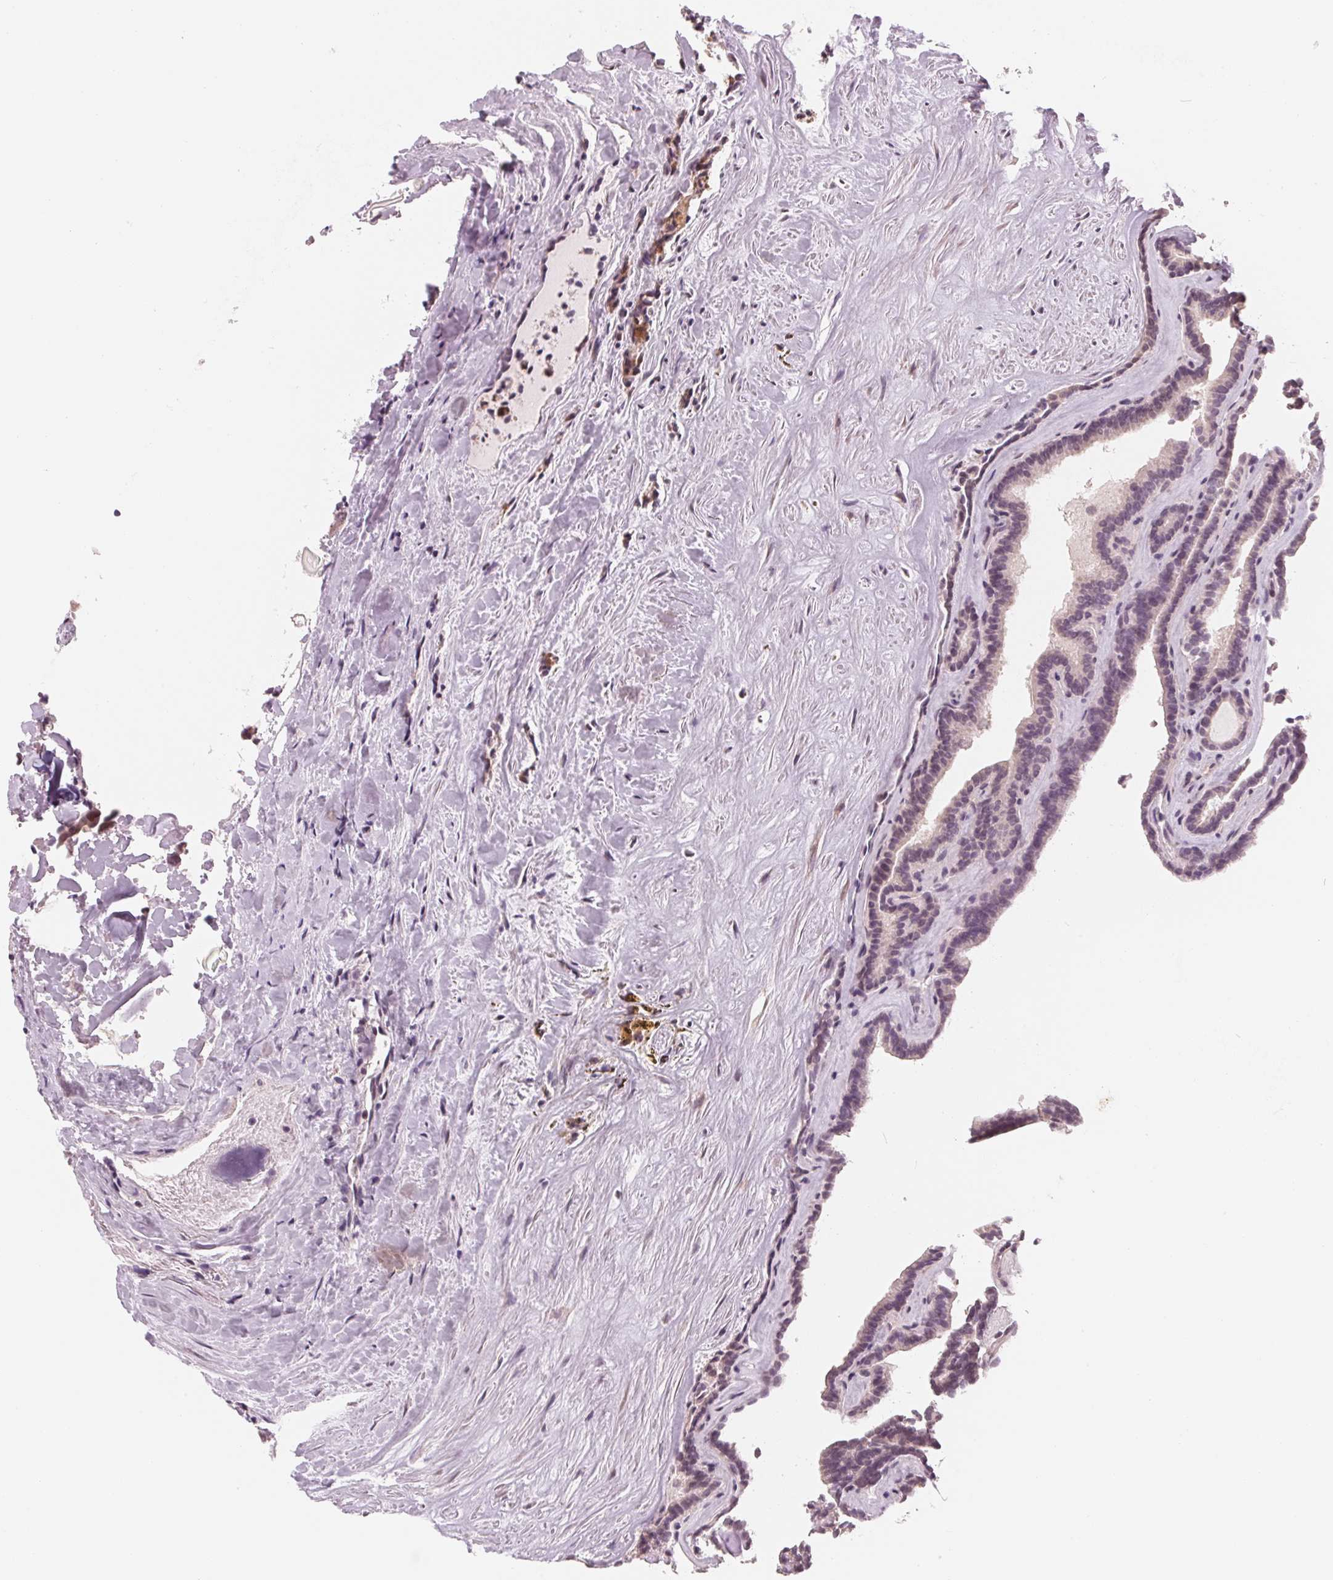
{"staining": {"intensity": "negative", "quantity": "none", "location": "none"}, "tissue": "thyroid cancer", "cell_type": "Tumor cells", "image_type": "cancer", "snomed": [{"axis": "morphology", "description": "Papillary adenocarcinoma, NOS"}, {"axis": "topography", "description": "Thyroid gland"}], "caption": "Photomicrograph shows no significant protein positivity in tumor cells of papillary adenocarcinoma (thyroid). (IHC, brightfield microscopy, high magnification).", "gene": "GIGYF2", "patient": {"sex": "female", "age": 21}}